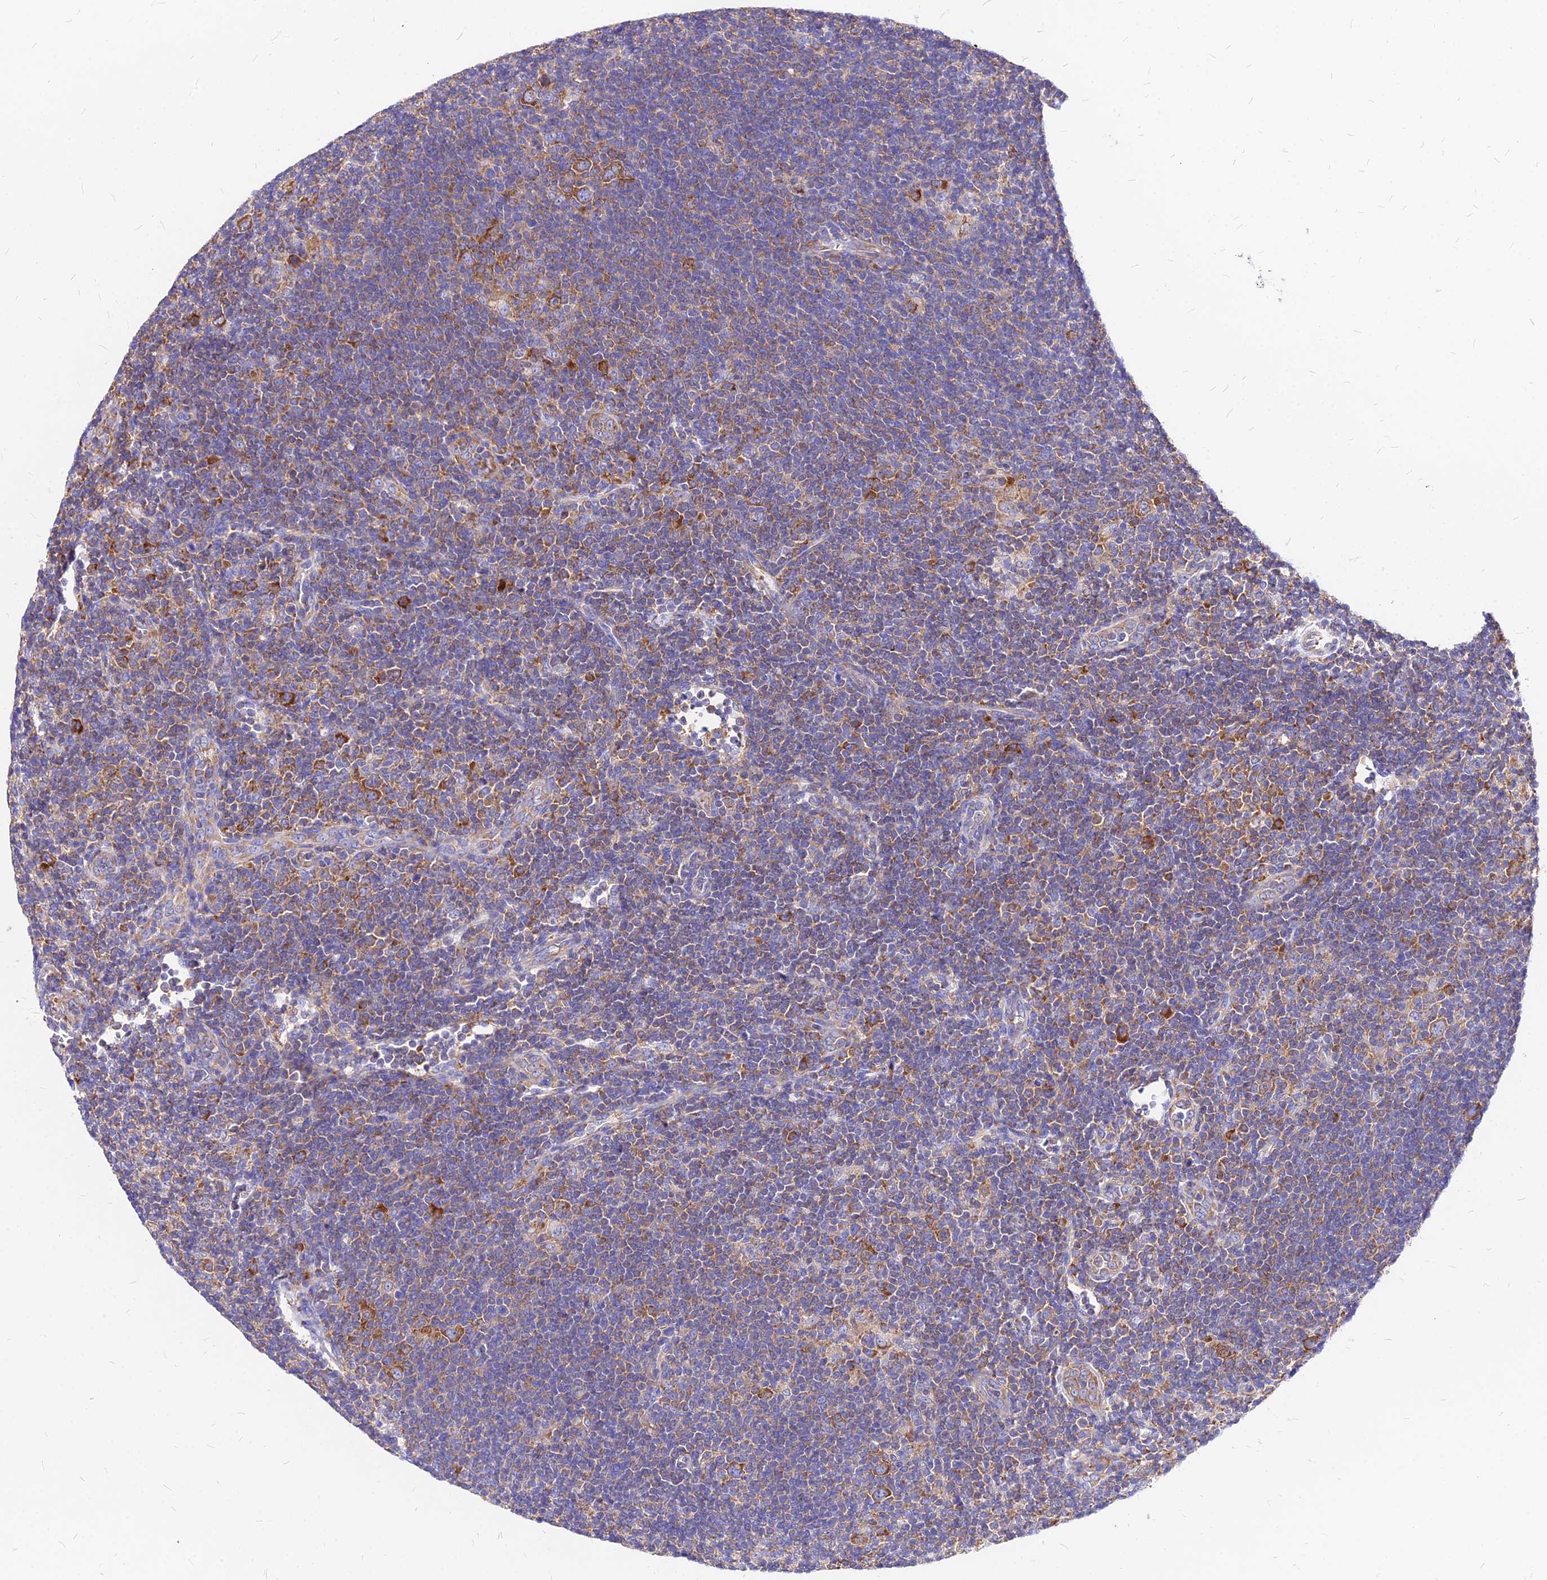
{"staining": {"intensity": "moderate", "quantity": ">75%", "location": "cytoplasmic/membranous"}, "tissue": "lymphoma", "cell_type": "Tumor cells", "image_type": "cancer", "snomed": [{"axis": "morphology", "description": "Hodgkin's disease, NOS"}, {"axis": "topography", "description": "Lymph node"}], "caption": "Immunohistochemistry (DAB (3,3'-diaminobenzidine)) staining of human Hodgkin's disease exhibits moderate cytoplasmic/membranous protein positivity in about >75% of tumor cells.", "gene": "RPL19", "patient": {"sex": "female", "age": 57}}